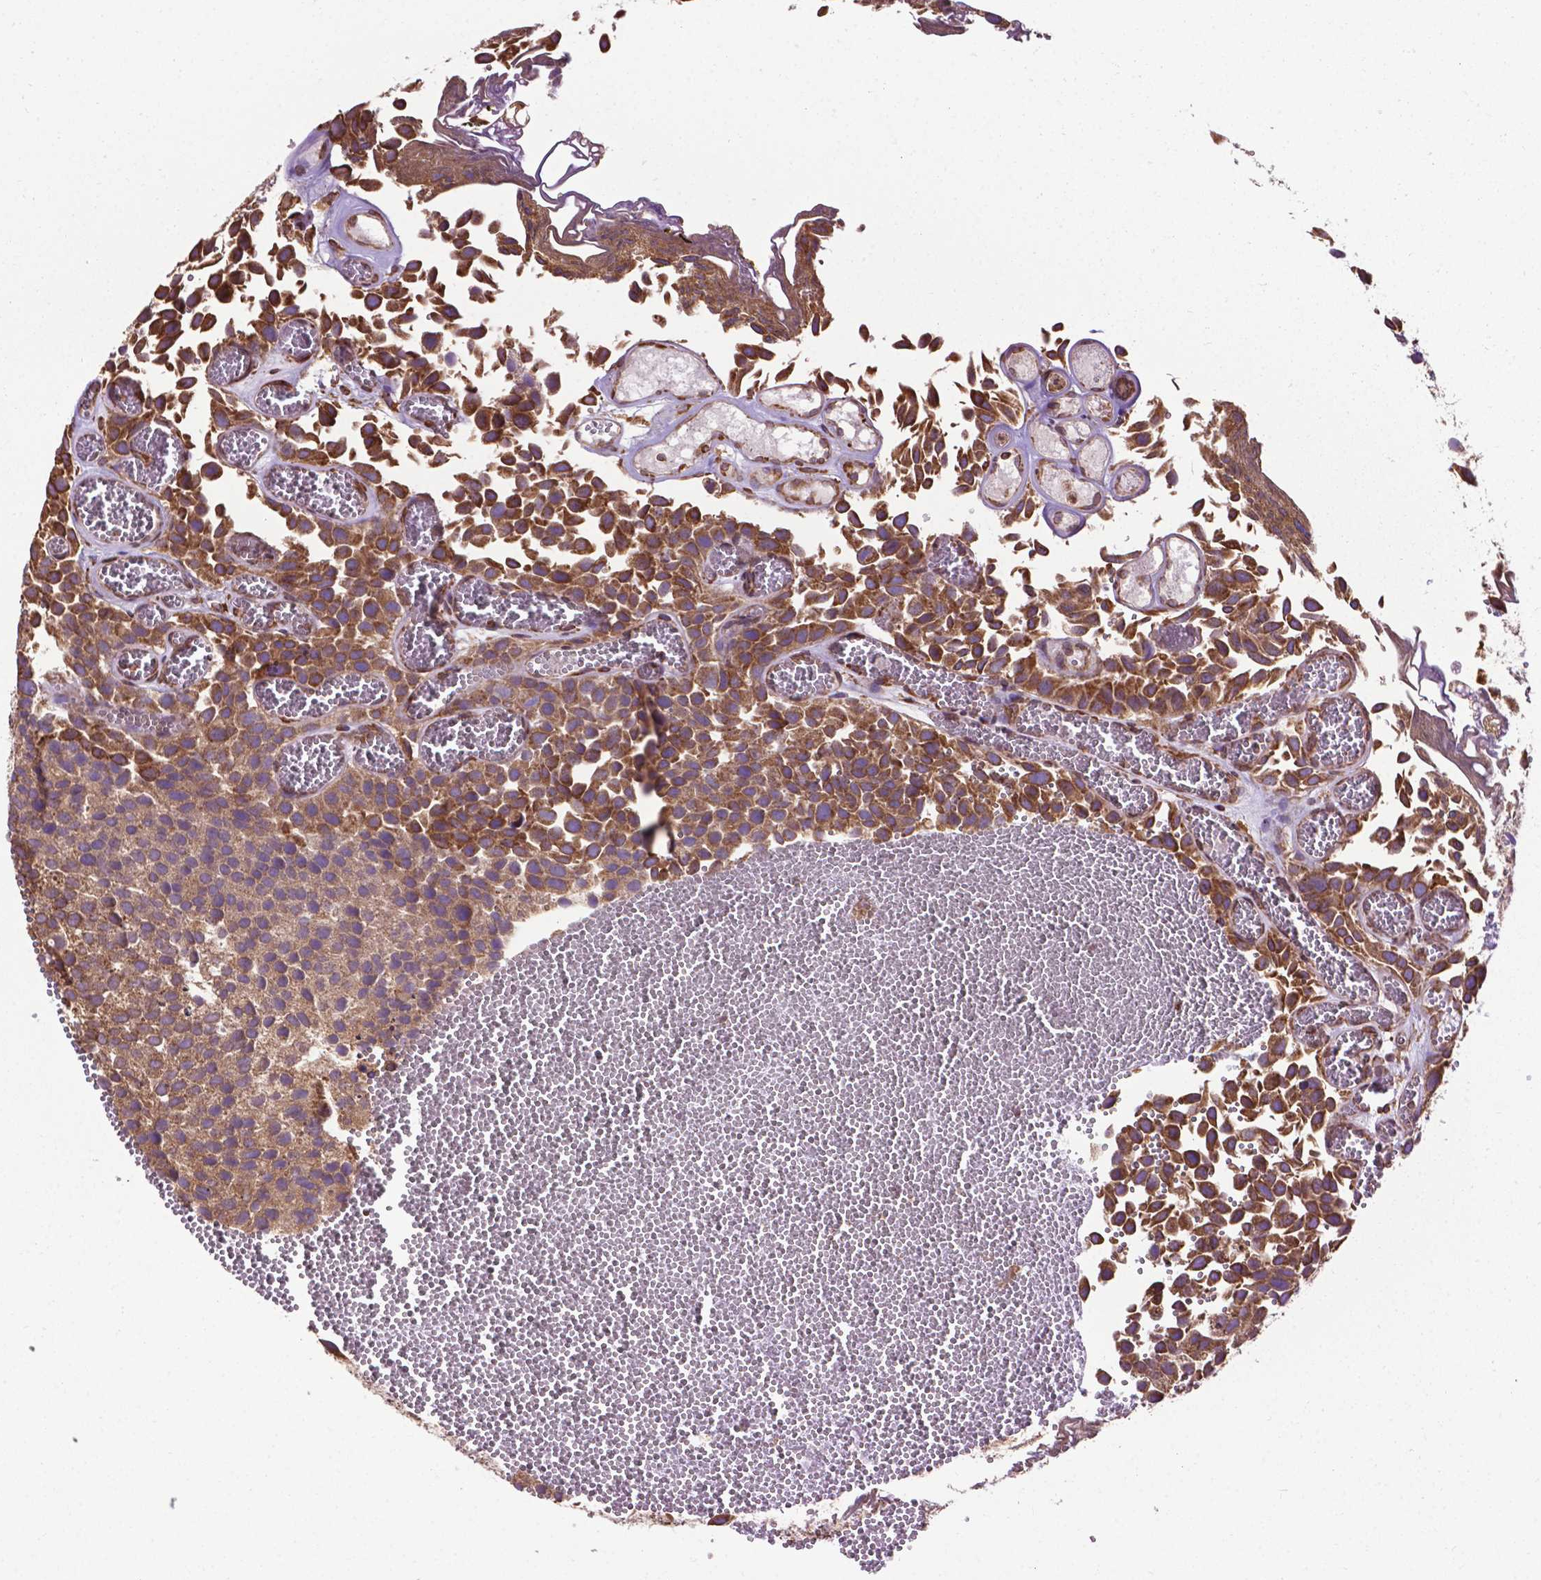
{"staining": {"intensity": "strong", "quantity": ">75%", "location": "cytoplasmic/membranous"}, "tissue": "urothelial cancer", "cell_type": "Tumor cells", "image_type": "cancer", "snomed": [{"axis": "morphology", "description": "Urothelial carcinoma, Low grade"}, {"axis": "topography", "description": "Urinary bladder"}], "caption": "IHC (DAB (3,3'-diaminobenzidine)) staining of urothelial cancer exhibits strong cytoplasmic/membranous protein staining in approximately >75% of tumor cells.", "gene": "GANAB", "patient": {"sex": "female", "age": 69}}